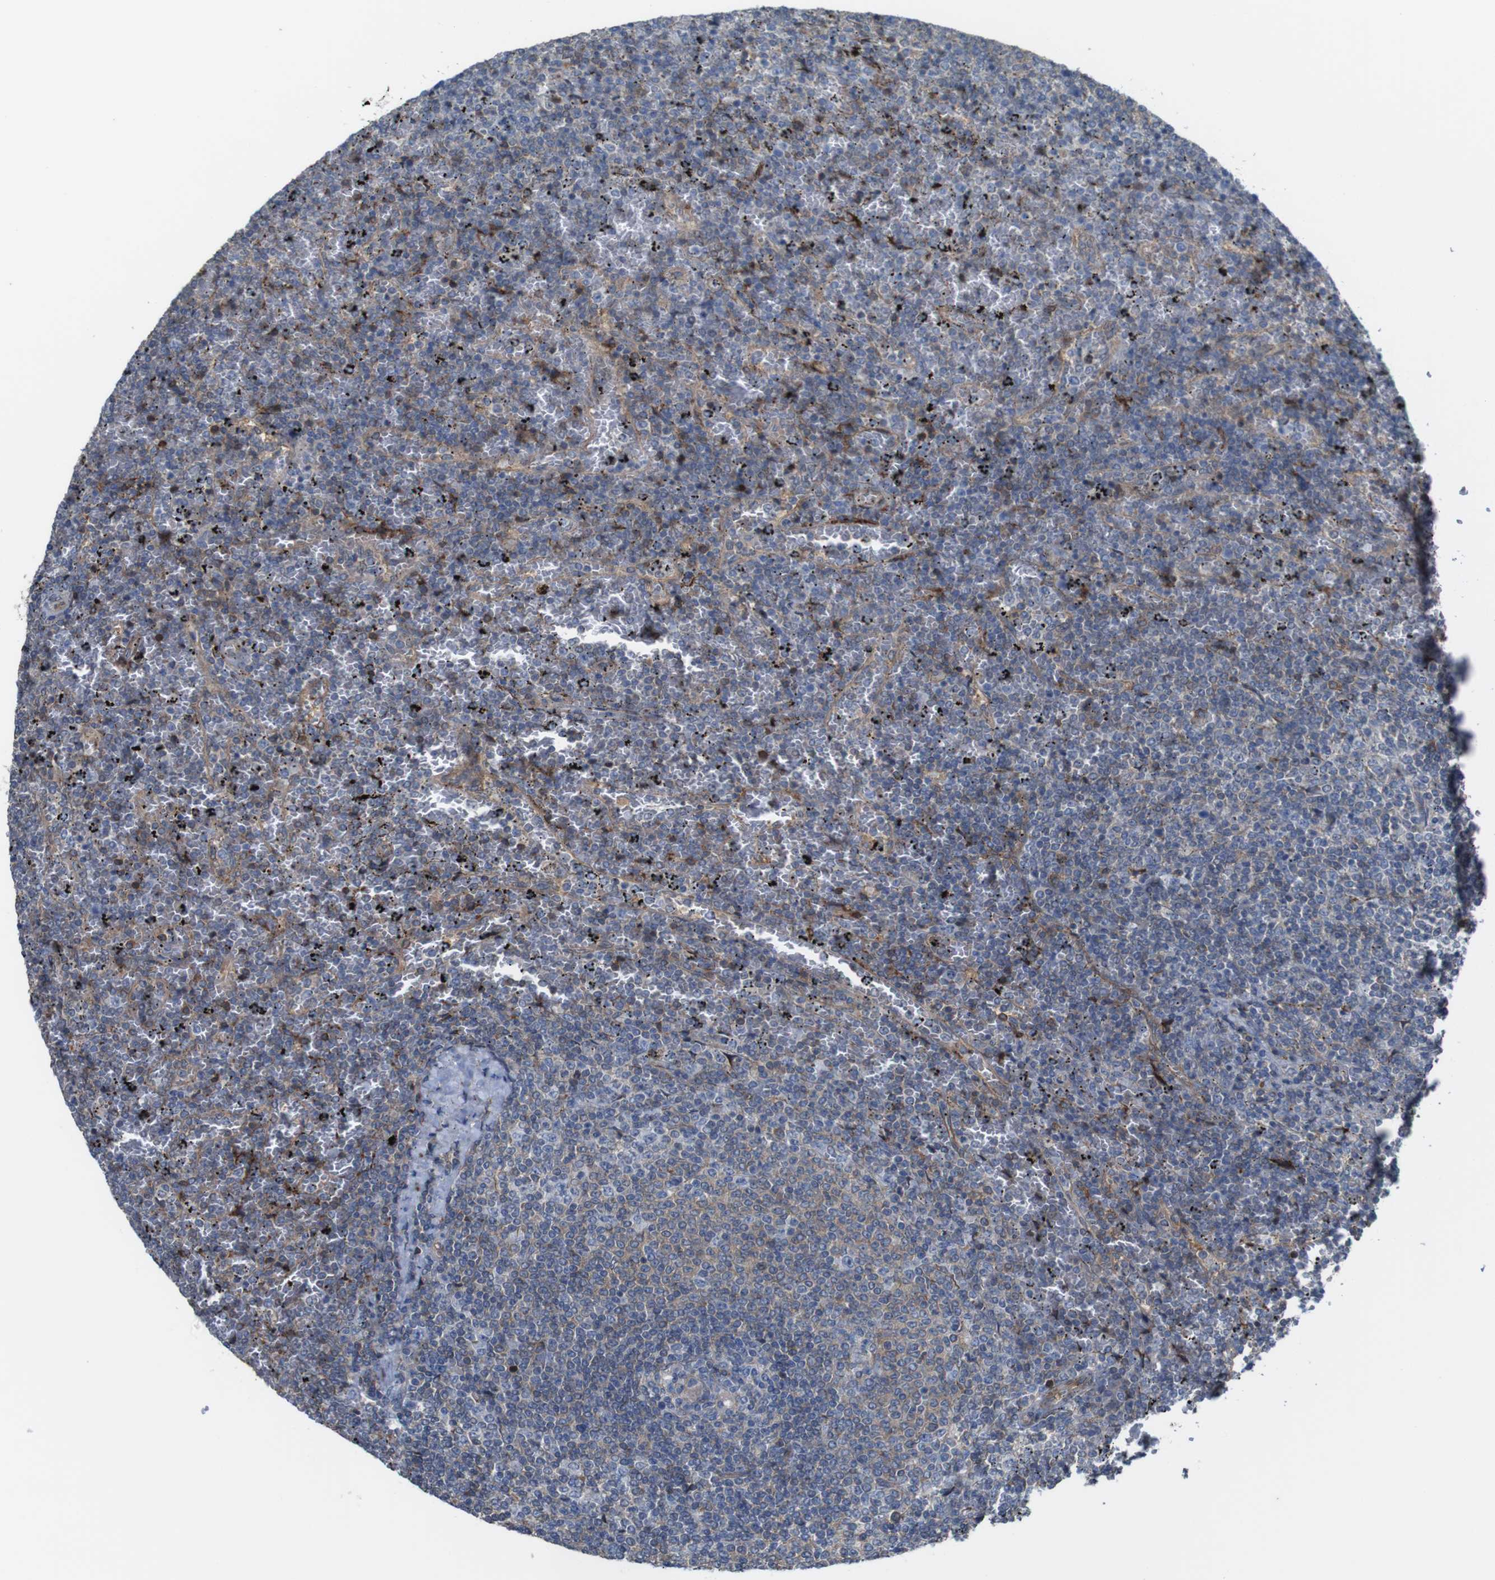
{"staining": {"intensity": "weak", "quantity": "<25%", "location": "cytoplasmic/membranous"}, "tissue": "lymphoma", "cell_type": "Tumor cells", "image_type": "cancer", "snomed": [{"axis": "morphology", "description": "Malignant lymphoma, non-Hodgkin's type, Low grade"}, {"axis": "topography", "description": "Spleen"}], "caption": "IHC micrograph of neoplastic tissue: malignant lymphoma, non-Hodgkin's type (low-grade) stained with DAB (3,3'-diaminobenzidine) shows no significant protein positivity in tumor cells.", "gene": "PCOLCE2", "patient": {"sex": "female", "age": 77}}